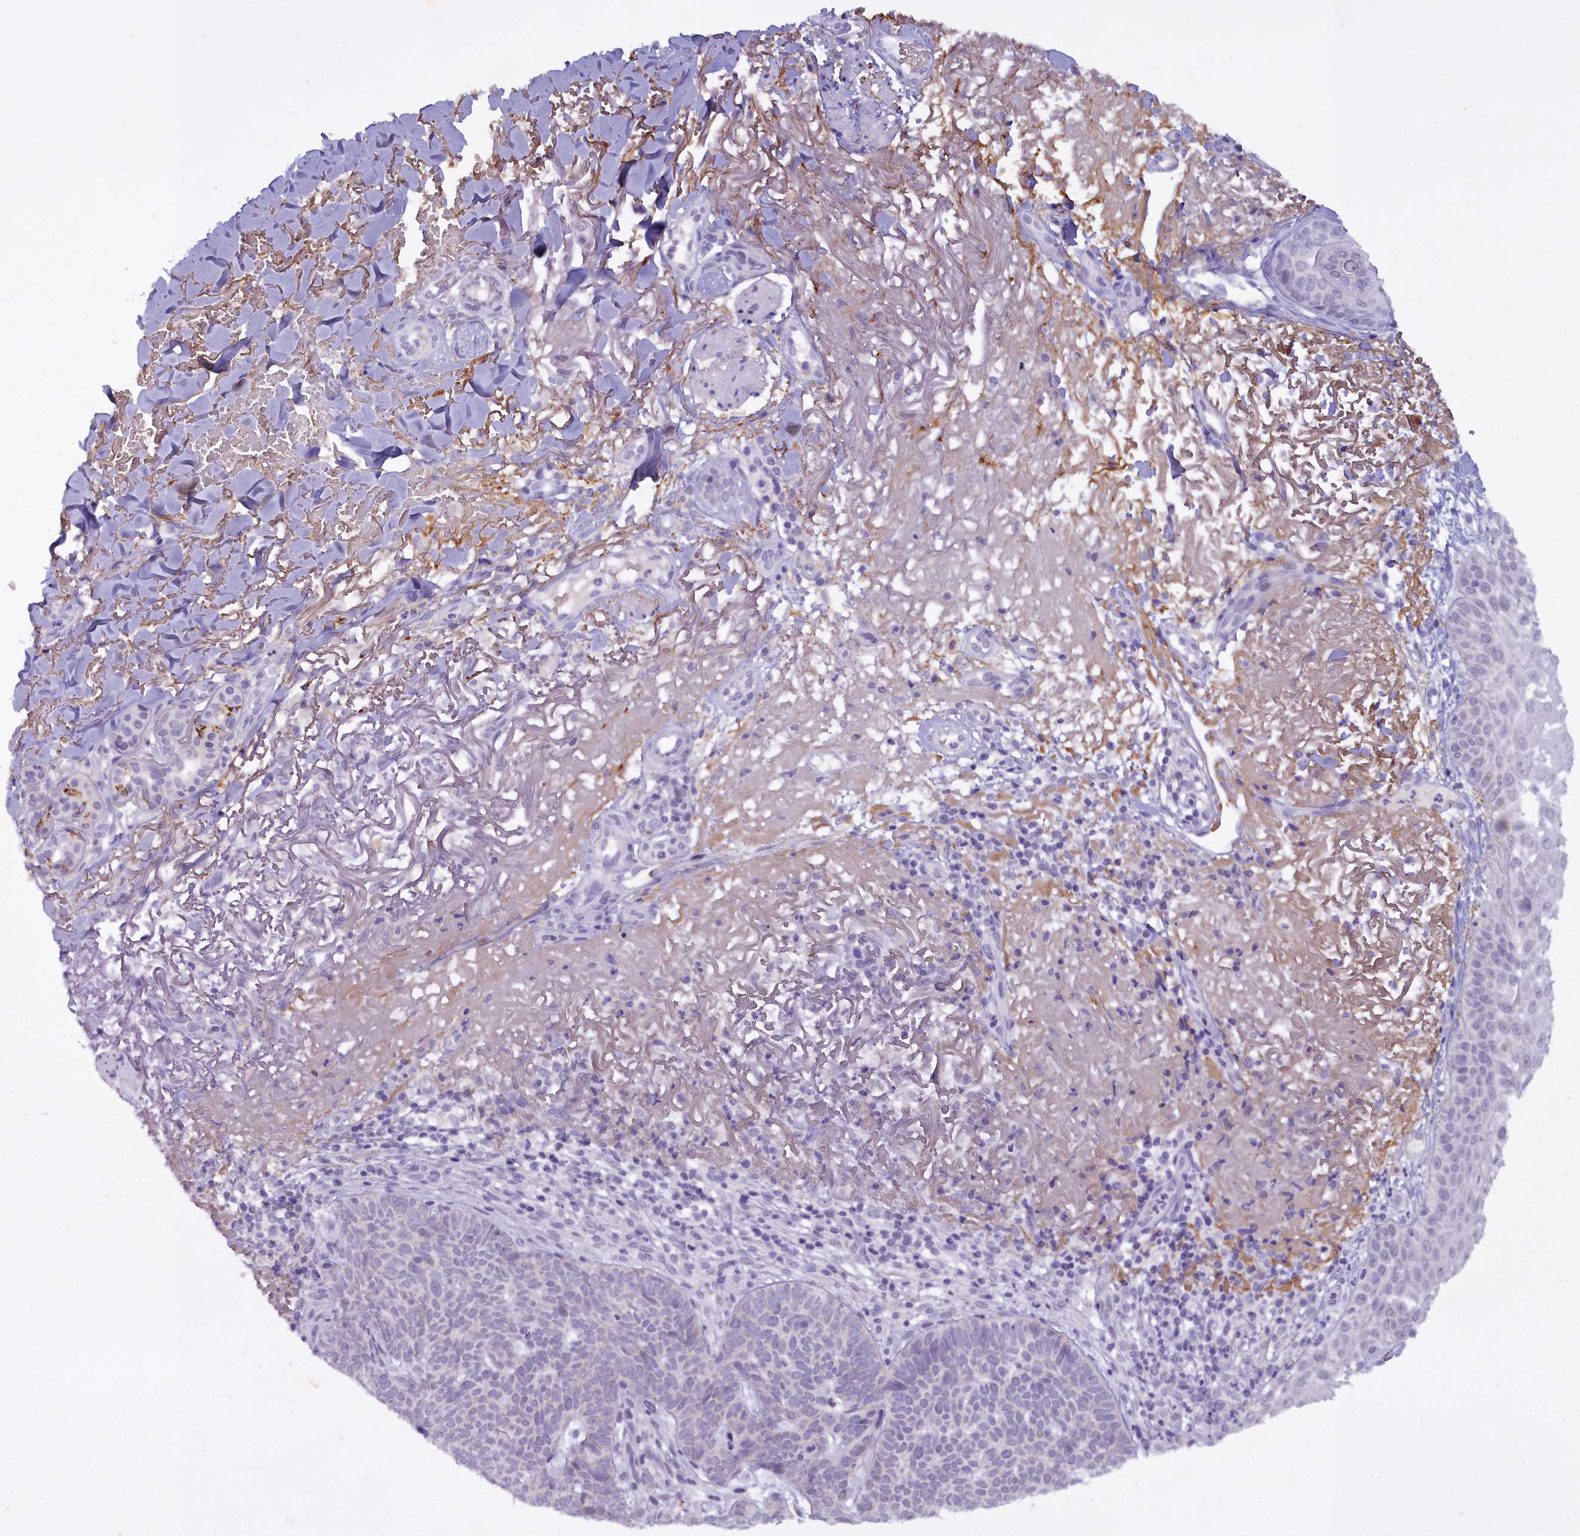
{"staining": {"intensity": "negative", "quantity": "none", "location": "none"}, "tissue": "skin cancer", "cell_type": "Tumor cells", "image_type": "cancer", "snomed": [{"axis": "morphology", "description": "Basal cell carcinoma"}, {"axis": "topography", "description": "Skin"}], "caption": "A micrograph of human basal cell carcinoma (skin) is negative for staining in tumor cells. Brightfield microscopy of immunohistochemistry stained with DAB (3,3'-diaminobenzidine) (brown) and hematoxylin (blue), captured at high magnification.", "gene": "OSTN", "patient": {"sex": "female", "age": 78}}